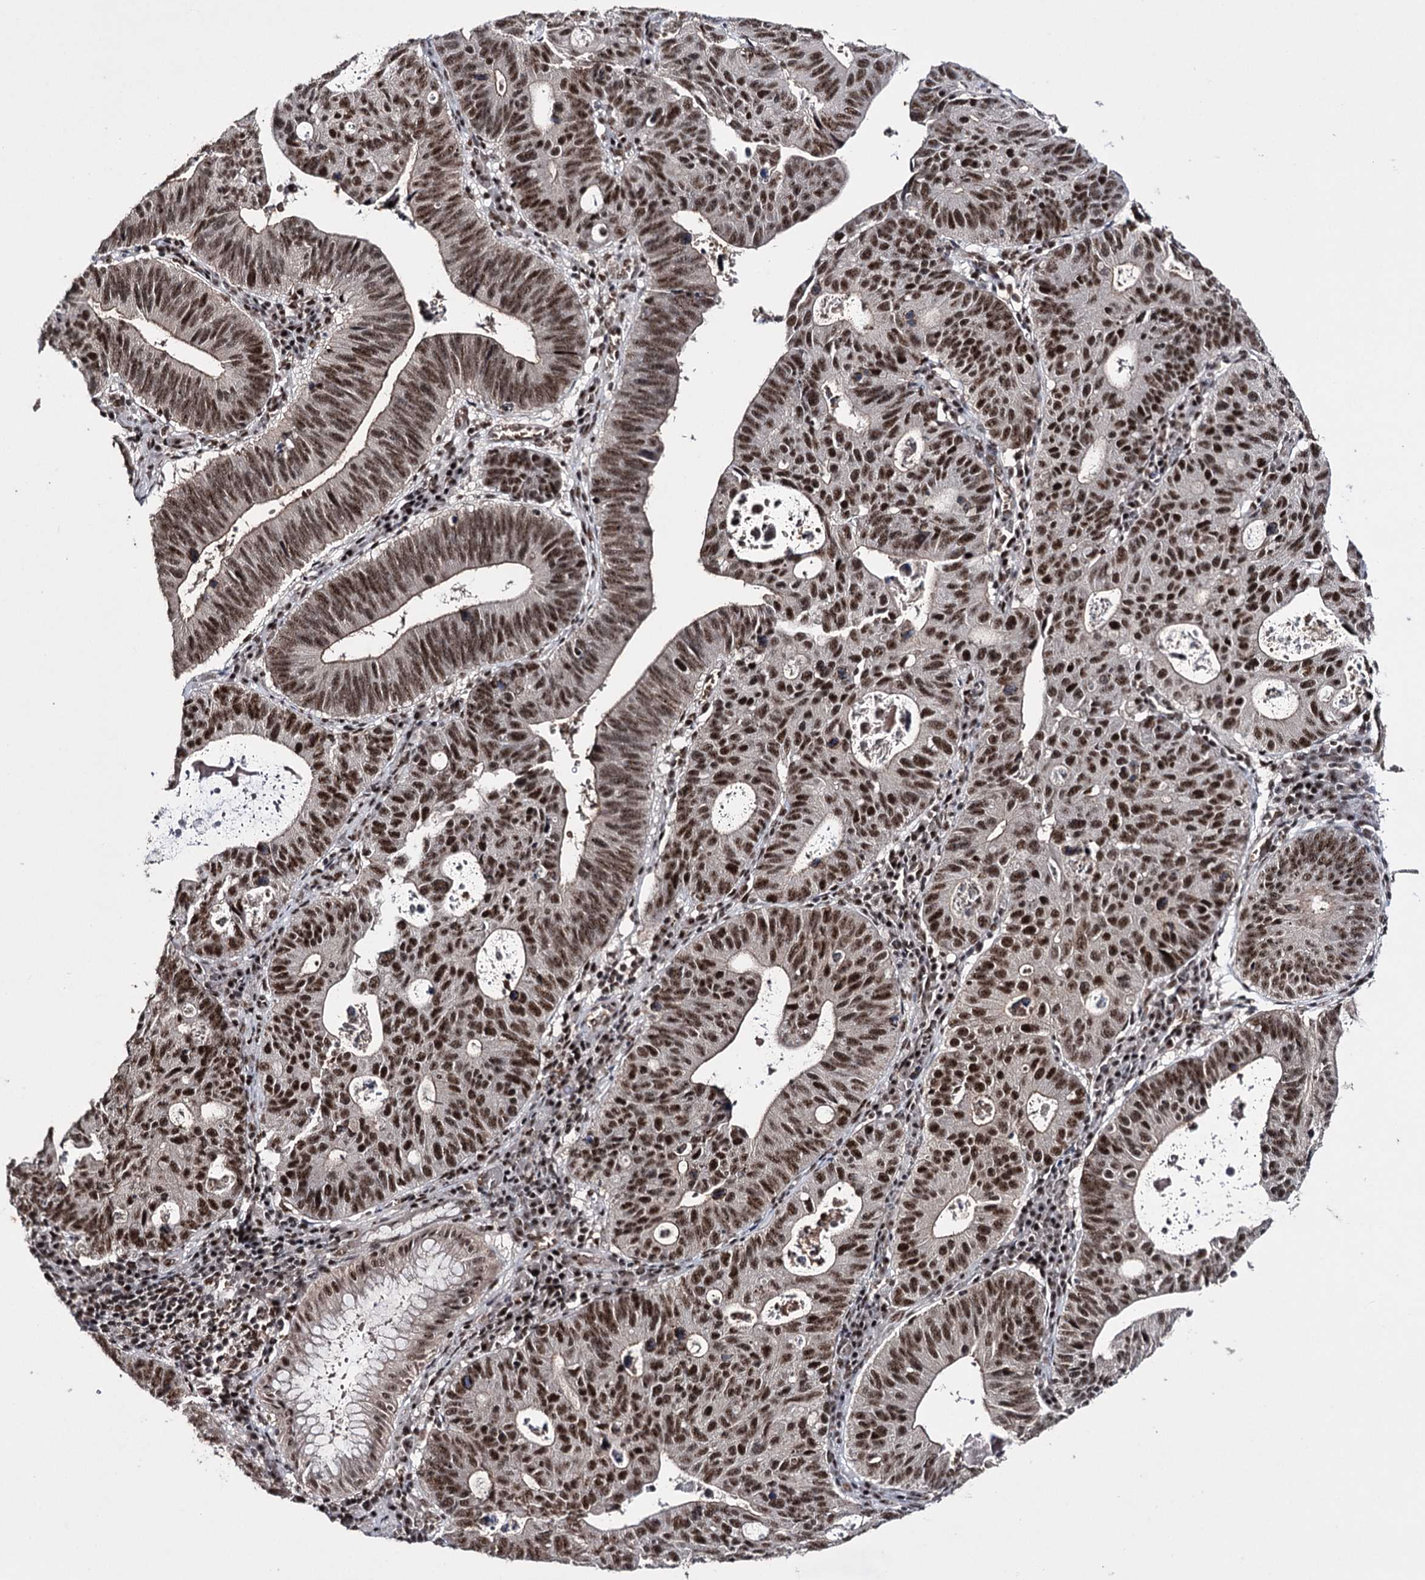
{"staining": {"intensity": "strong", "quantity": ">75%", "location": "nuclear"}, "tissue": "stomach cancer", "cell_type": "Tumor cells", "image_type": "cancer", "snomed": [{"axis": "morphology", "description": "Adenocarcinoma, NOS"}, {"axis": "topography", "description": "Stomach"}], "caption": "IHC image of neoplastic tissue: stomach adenocarcinoma stained using immunohistochemistry (IHC) shows high levels of strong protein expression localized specifically in the nuclear of tumor cells, appearing as a nuclear brown color.", "gene": "PRPF40A", "patient": {"sex": "male", "age": 59}}